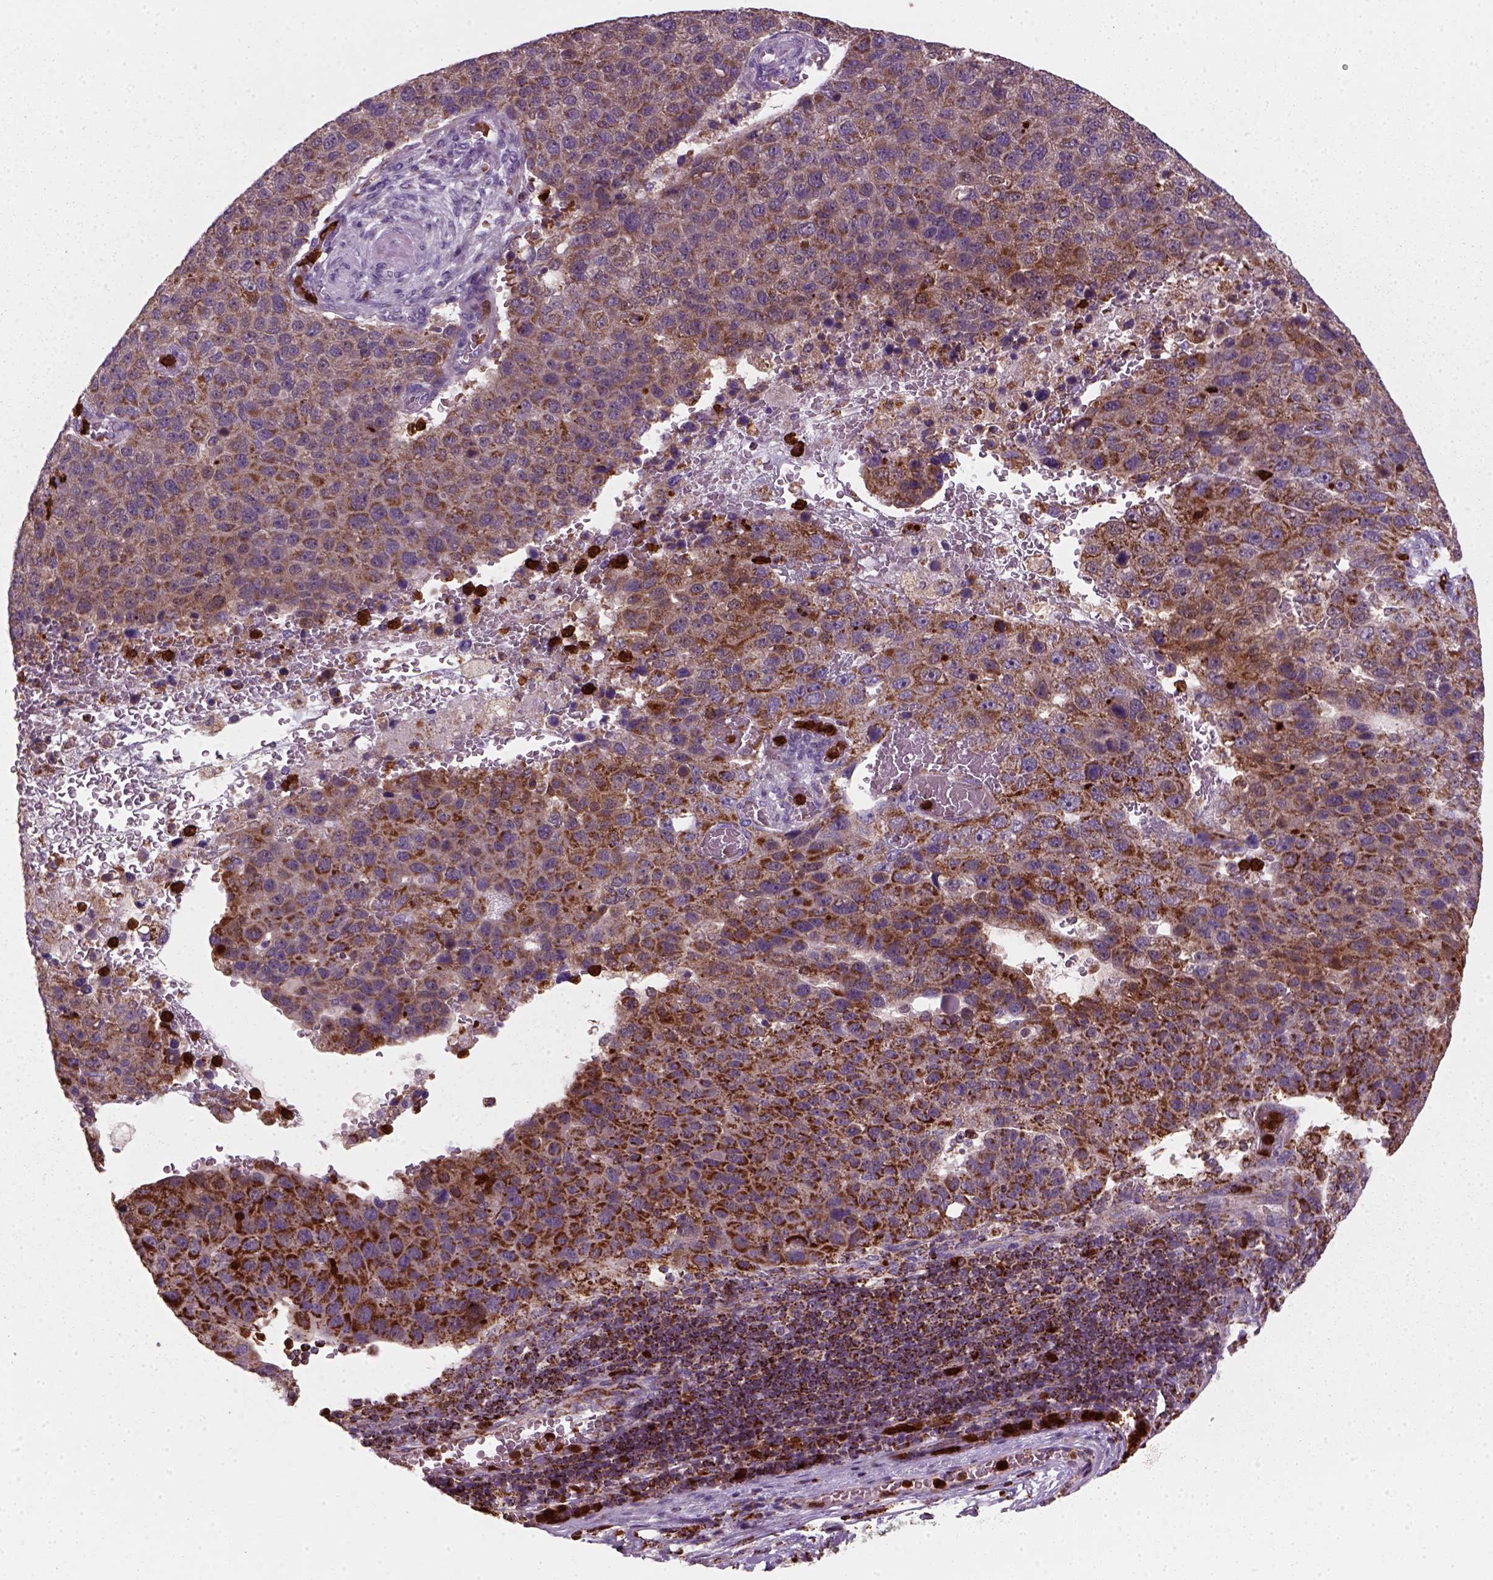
{"staining": {"intensity": "moderate", "quantity": ">75%", "location": "cytoplasmic/membranous"}, "tissue": "pancreatic cancer", "cell_type": "Tumor cells", "image_type": "cancer", "snomed": [{"axis": "morphology", "description": "Adenocarcinoma, NOS"}, {"axis": "topography", "description": "Pancreas"}], "caption": "Approximately >75% of tumor cells in human adenocarcinoma (pancreatic) demonstrate moderate cytoplasmic/membranous protein positivity as visualized by brown immunohistochemical staining.", "gene": "NUDT16L1", "patient": {"sex": "female", "age": 61}}